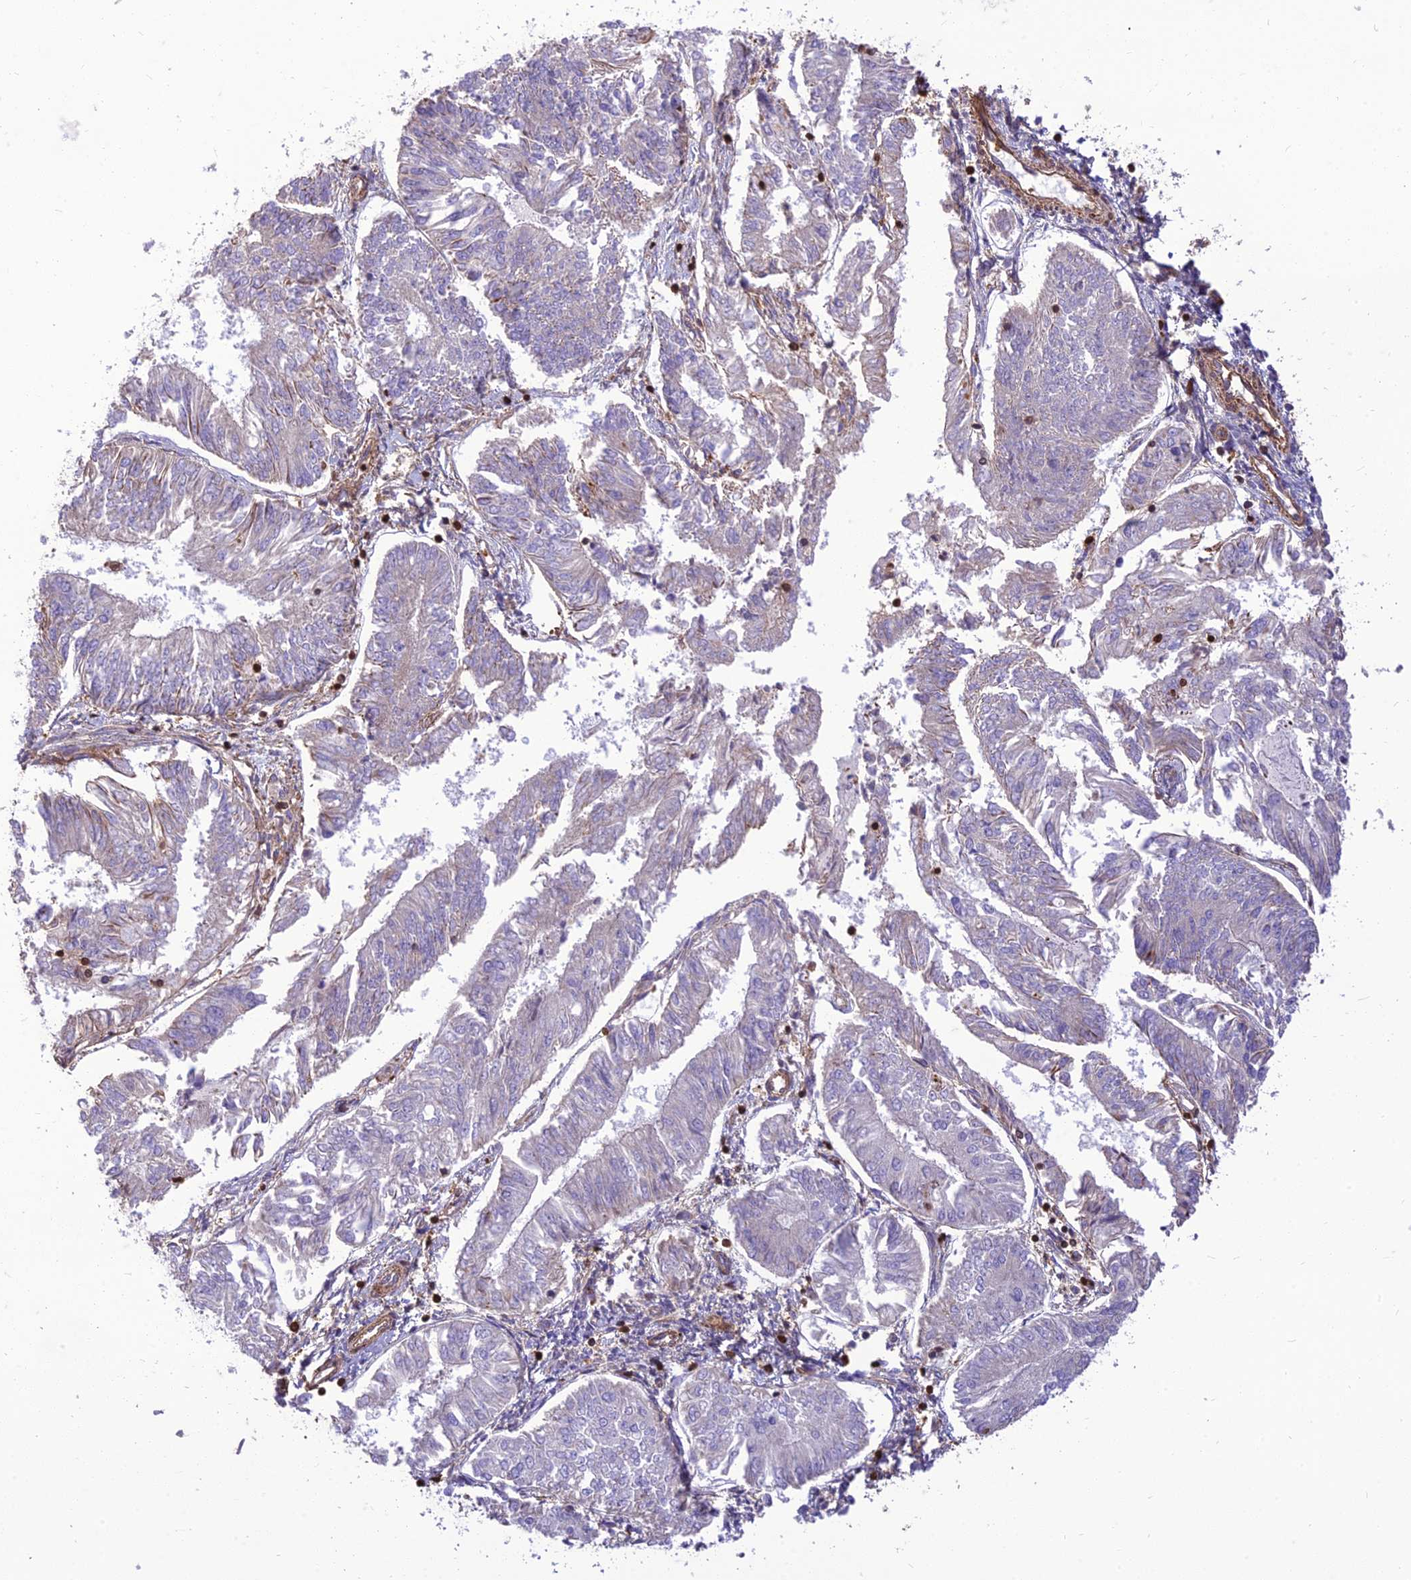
{"staining": {"intensity": "negative", "quantity": "none", "location": "none"}, "tissue": "endometrial cancer", "cell_type": "Tumor cells", "image_type": "cancer", "snomed": [{"axis": "morphology", "description": "Adenocarcinoma, NOS"}, {"axis": "topography", "description": "Endometrium"}], "caption": "This photomicrograph is of adenocarcinoma (endometrial) stained with IHC to label a protein in brown with the nuclei are counter-stained blue. There is no expression in tumor cells. (DAB (3,3'-diaminobenzidine) IHC, high magnification).", "gene": "HPSE2", "patient": {"sex": "female", "age": 58}}